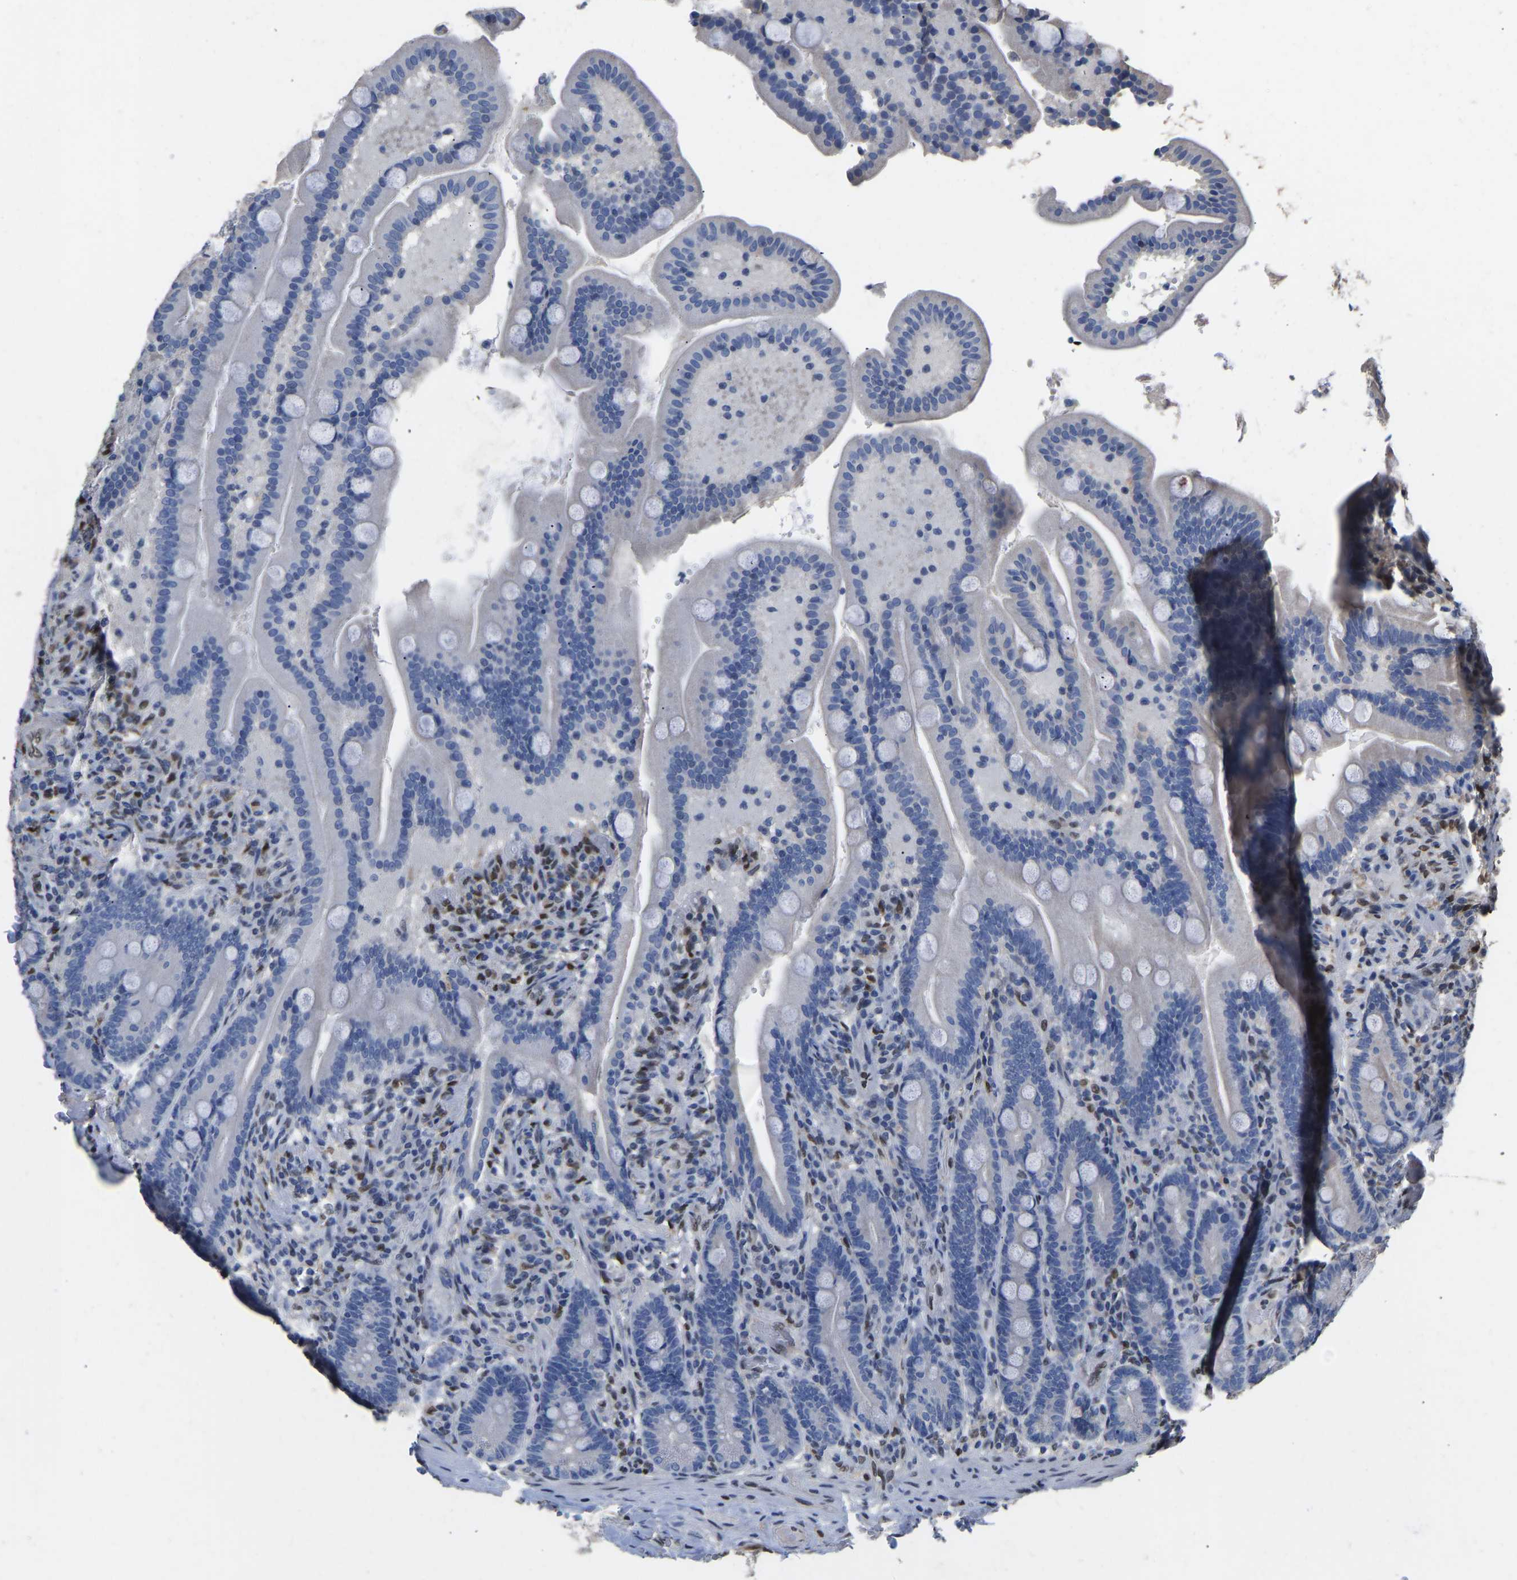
{"staining": {"intensity": "negative", "quantity": "none", "location": "none"}, "tissue": "duodenum", "cell_type": "Glandular cells", "image_type": "normal", "snomed": [{"axis": "morphology", "description": "Normal tissue, NOS"}, {"axis": "topography", "description": "Duodenum"}], "caption": "Glandular cells are negative for brown protein staining in normal duodenum.", "gene": "QKI", "patient": {"sex": "male", "age": 54}}